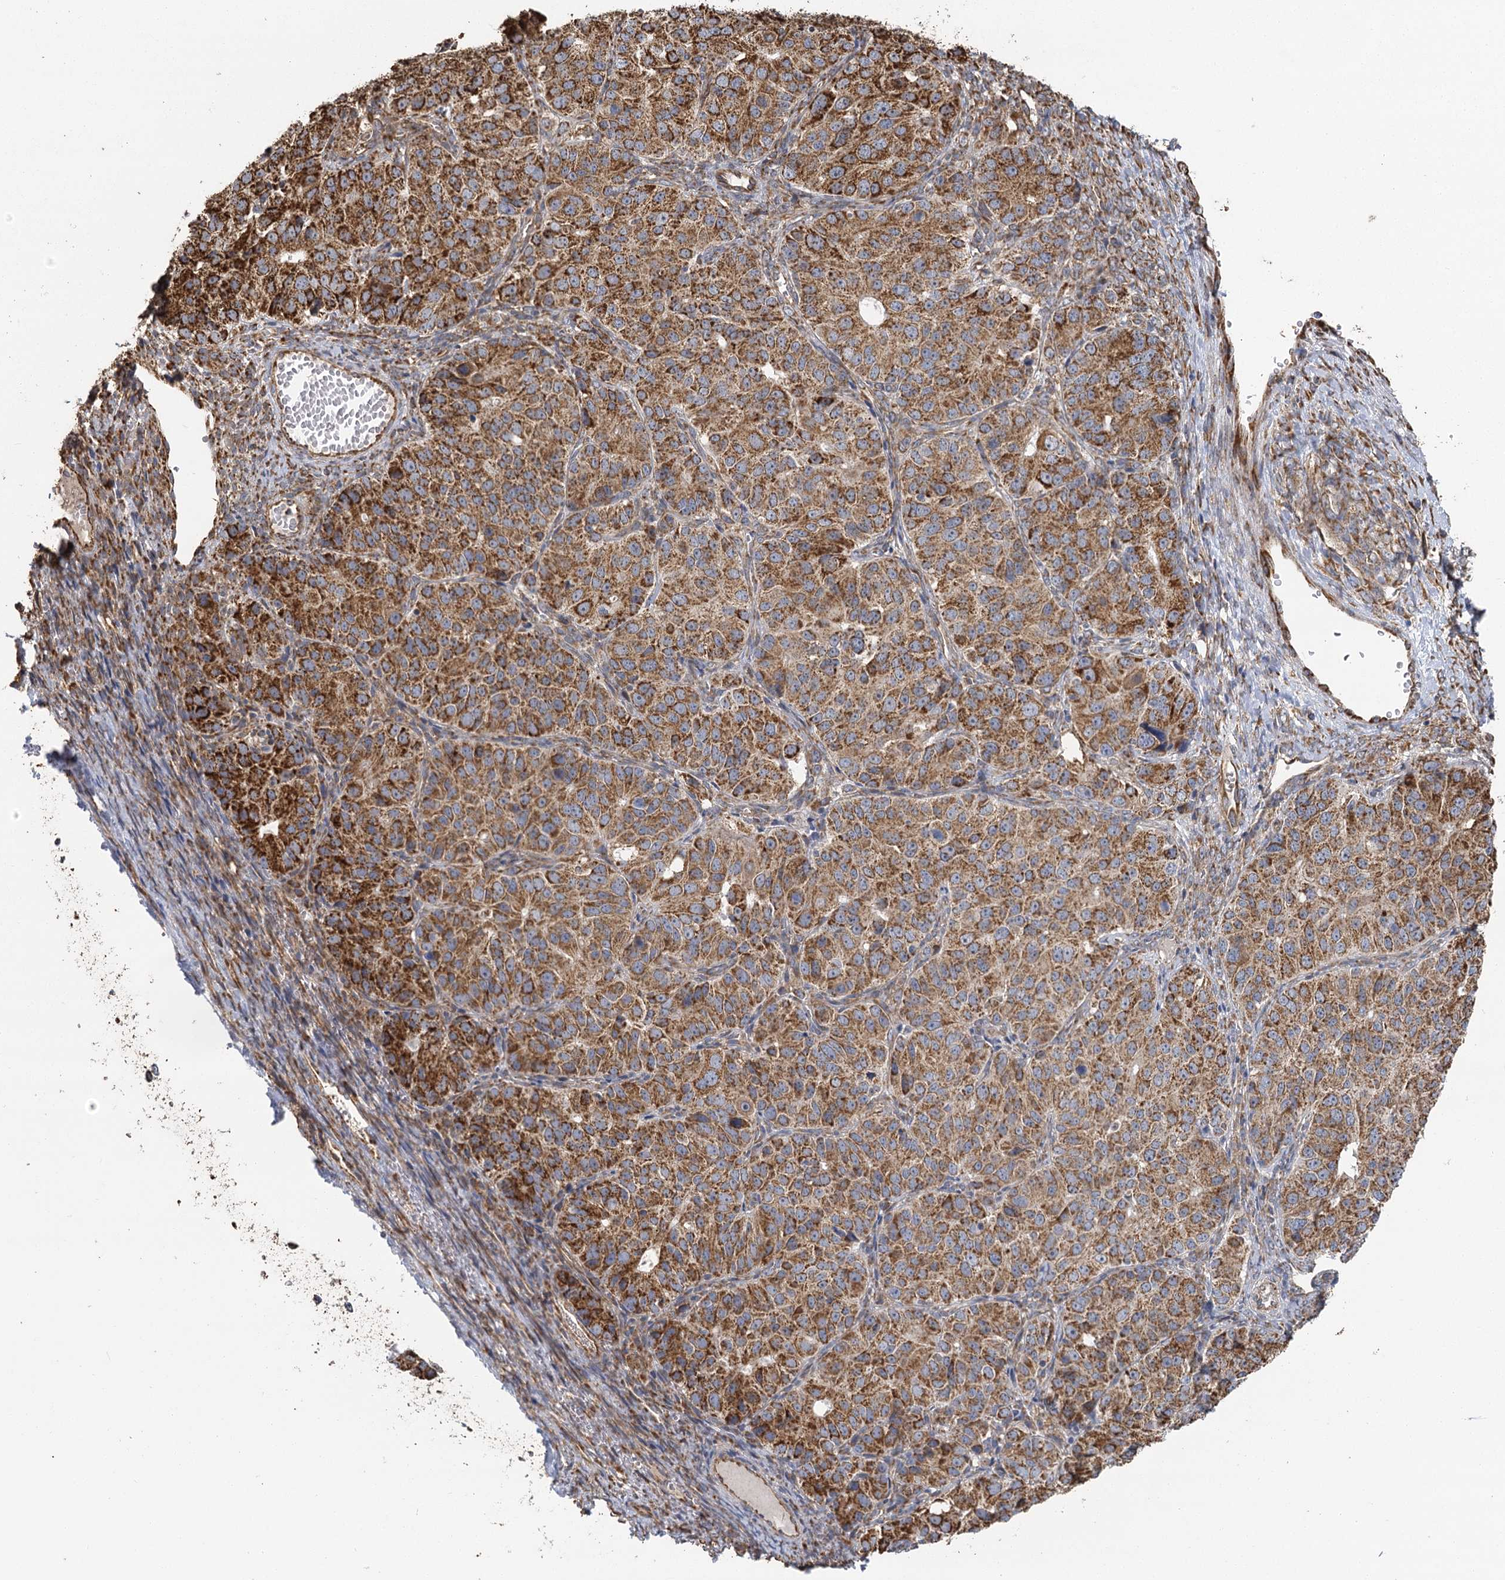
{"staining": {"intensity": "moderate", "quantity": ">75%", "location": "cytoplasmic/membranous"}, "tissue": "ovarian cancer", "cell_type": "Tumor cells", "image_type": "cancer", "snomed": [{"axis": "morphology", "description": "Carcinoma, endometroid"}, {"axis": "topography", "description": "Ovary"}], "caption": "The image exhibits a brown stain indicating the presence of a protein in the cytoplasmic/membranous of tumor cells in endometroid carcinoma (ovarian).", "gene": "IL11RA", "patient": {"sex": "female", "age": 51}}